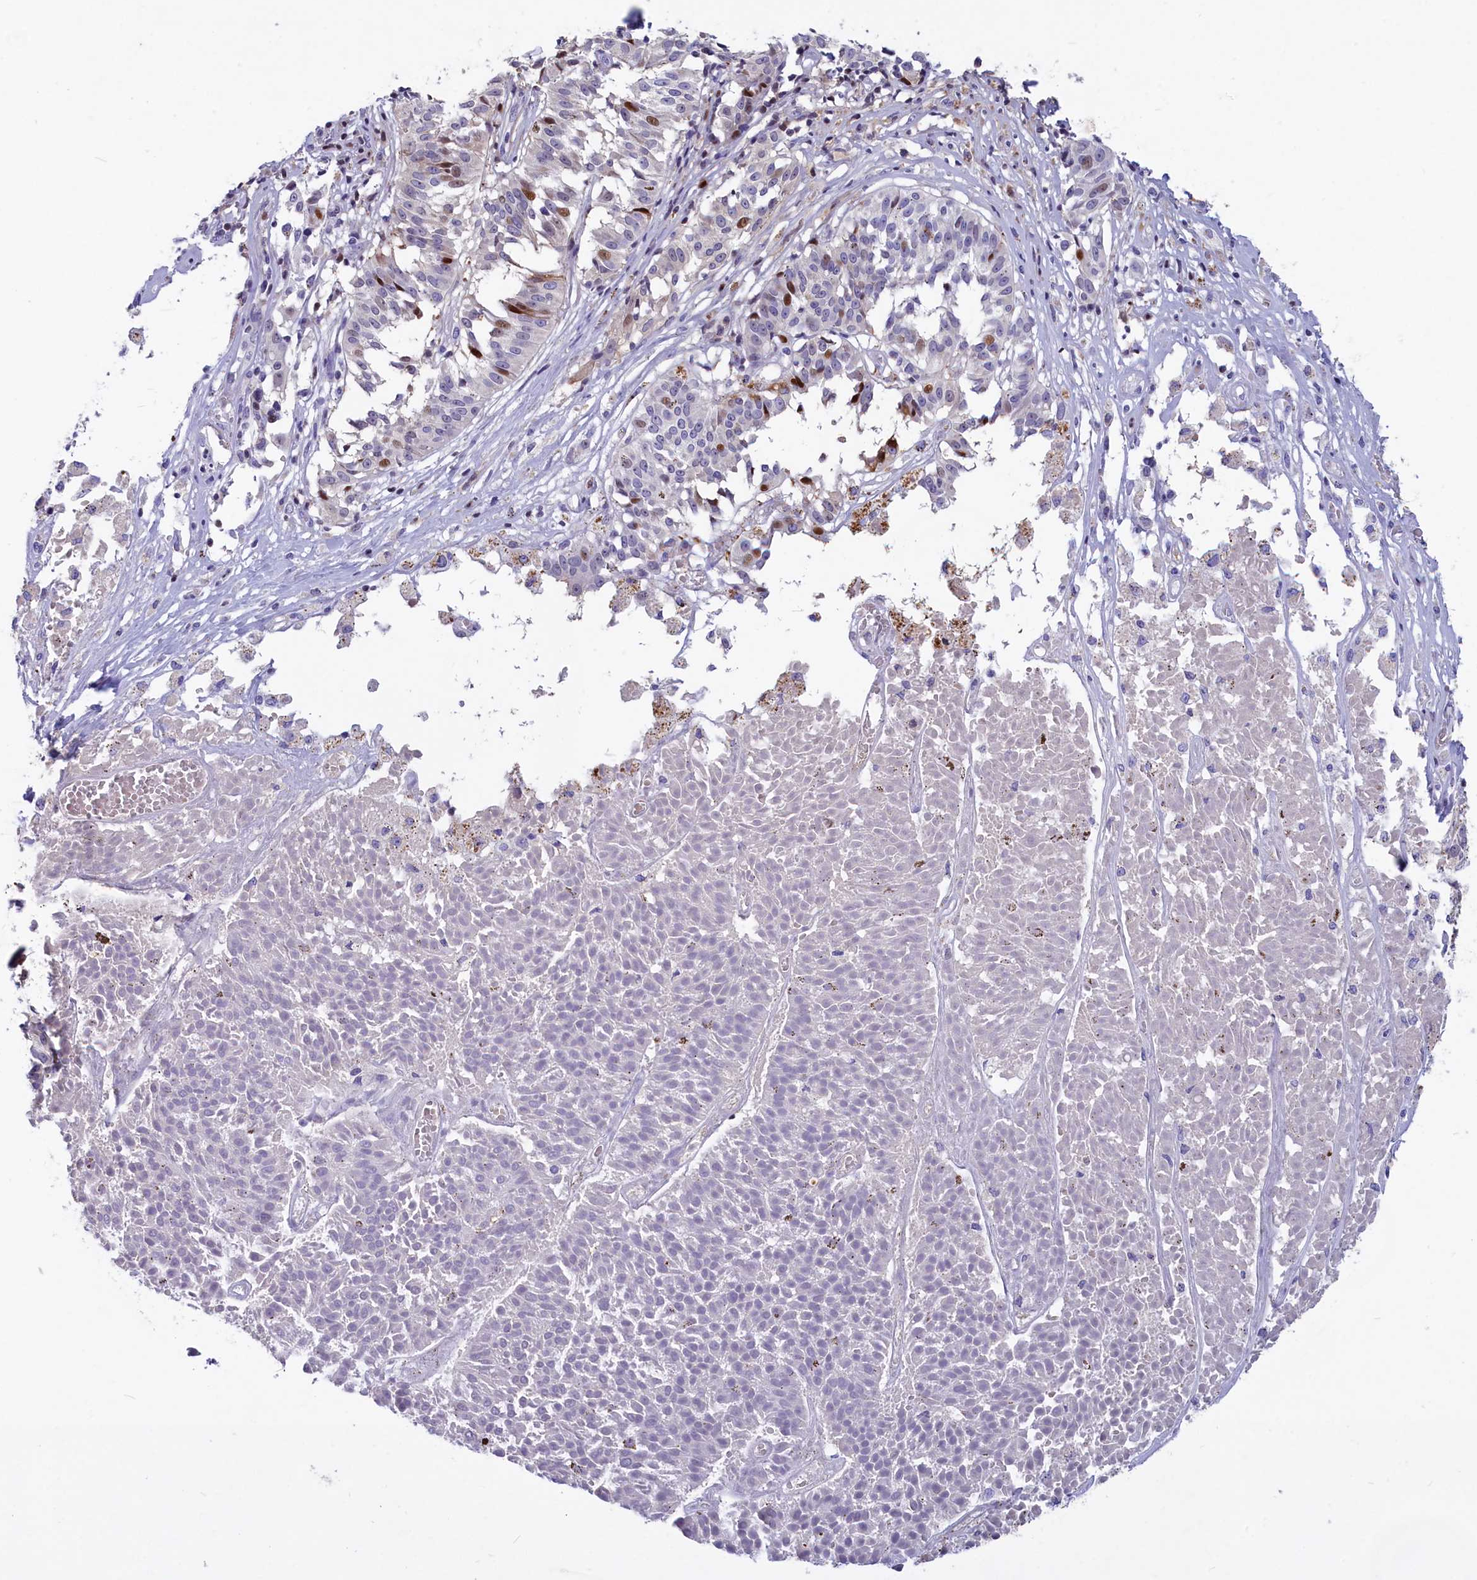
{"staining": {"intensity": "strong", "quantity": "<25%", "location": "nuclear"}, "tissue": "melanoma", "cell_type": "Tumor cells", "image_type": "cancer", "snomed": [{"axis": "morphology", "description": "Malignant melanoma, NOS"}, {"axis": "topography", "description": "Skin"}], "caption": "Malignant melanoma stained for a protein (brown) displays strong nuclear positive positivity in about <25% of tumor cells.", "gene": "NKPD1", "patient": {"sex": "female", "age": 72}}